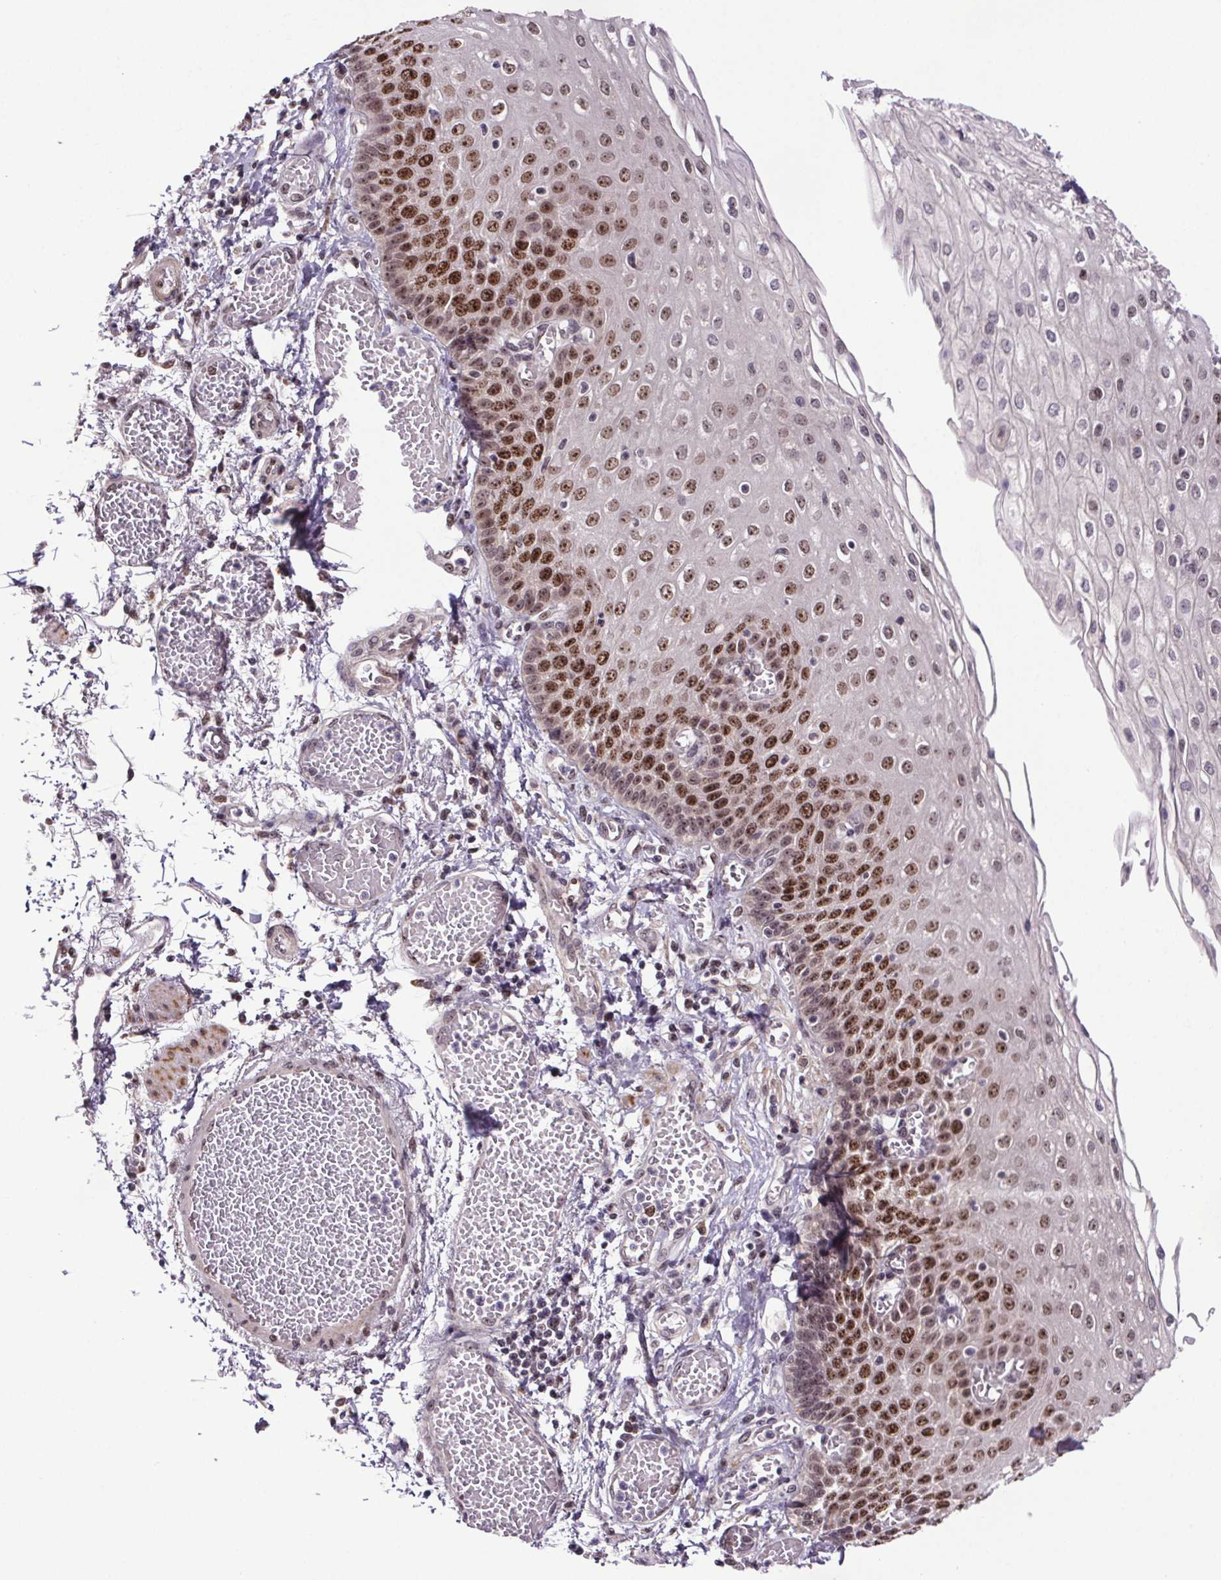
{"staining": {"intensity": "strong", "quantity": ">75%", "location": "nuclear"}, "tissue": "esophagus", "cell_type": "Squamous epithelial cells", "image_type": "normal", "snomed": [{"axis": "morphology", "description": "Normal tissue, NOS"}, {"axis": "morphology", "description": "Adenocarcinoma, NOS"}, {"axis": "topography", "description": "Esophagus"}], "caption": "Esophagus stained for a protein exhibits strong nuclear positivity in squamous epithelial cells. (DAB IHC, brown staining for protein, blue staining for nuclei).", "gene": "ATMIN", "patient": {"sex": "male", "age": 81}}